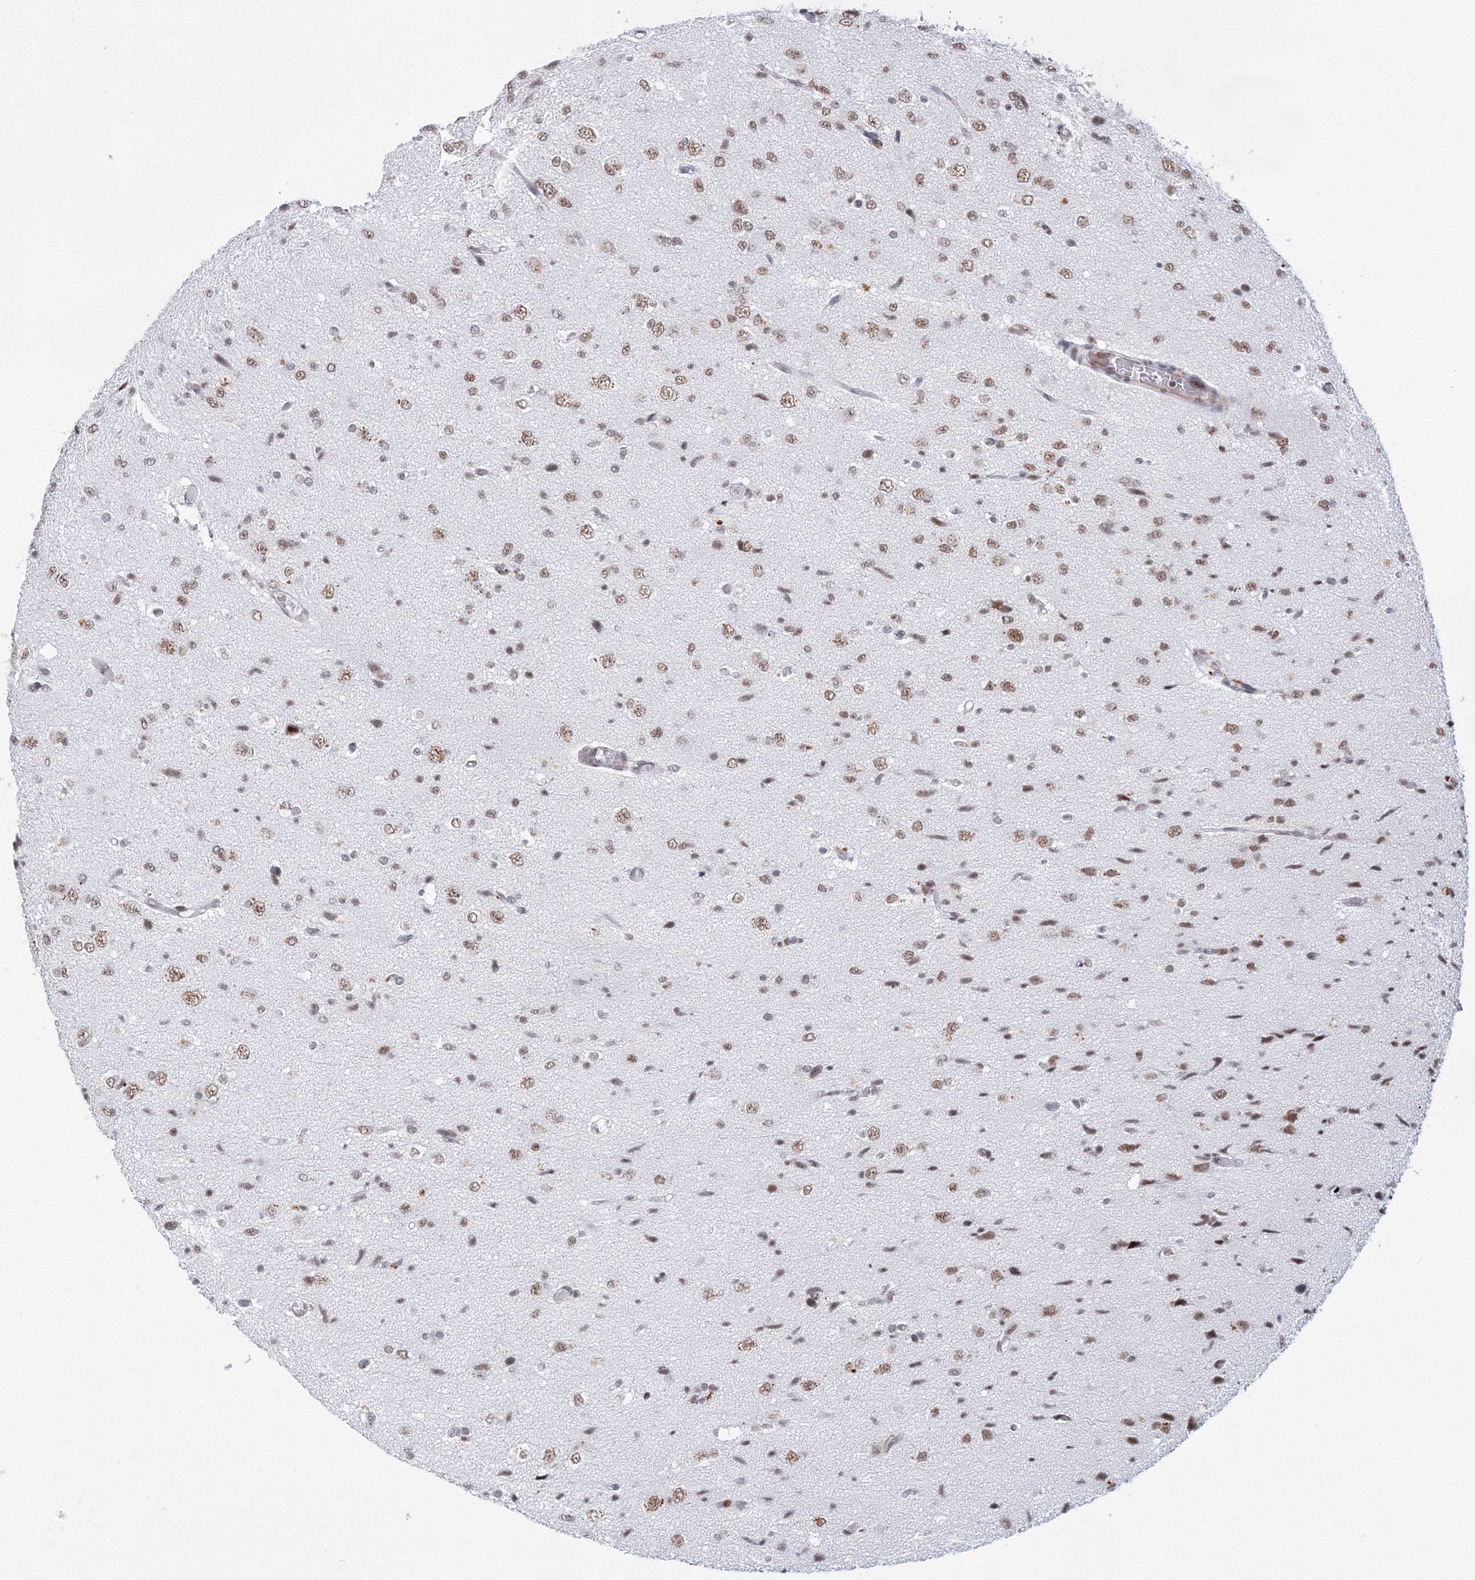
{"staining": {"intensity": "moderate", "quantity": ">75%", "location": "nuclear"}, "tissue": "glioma", "cell_type": "Tumor cells", "image_type": "cancer", "snomed": [{"axis": "morphology", "description": "Glioma, malignant, High grade"}, {"axis": "topography", "description": "Brain"}], "caption": "Protein staining displays moderate nuclear positivity in about >75% of tumor cells in malignant high-grade glioma. (Brightfield microscopy of DAB IHC at high magnification).", "gene": "SF3B6", "patient": {"sex": "female", "age": 59}}